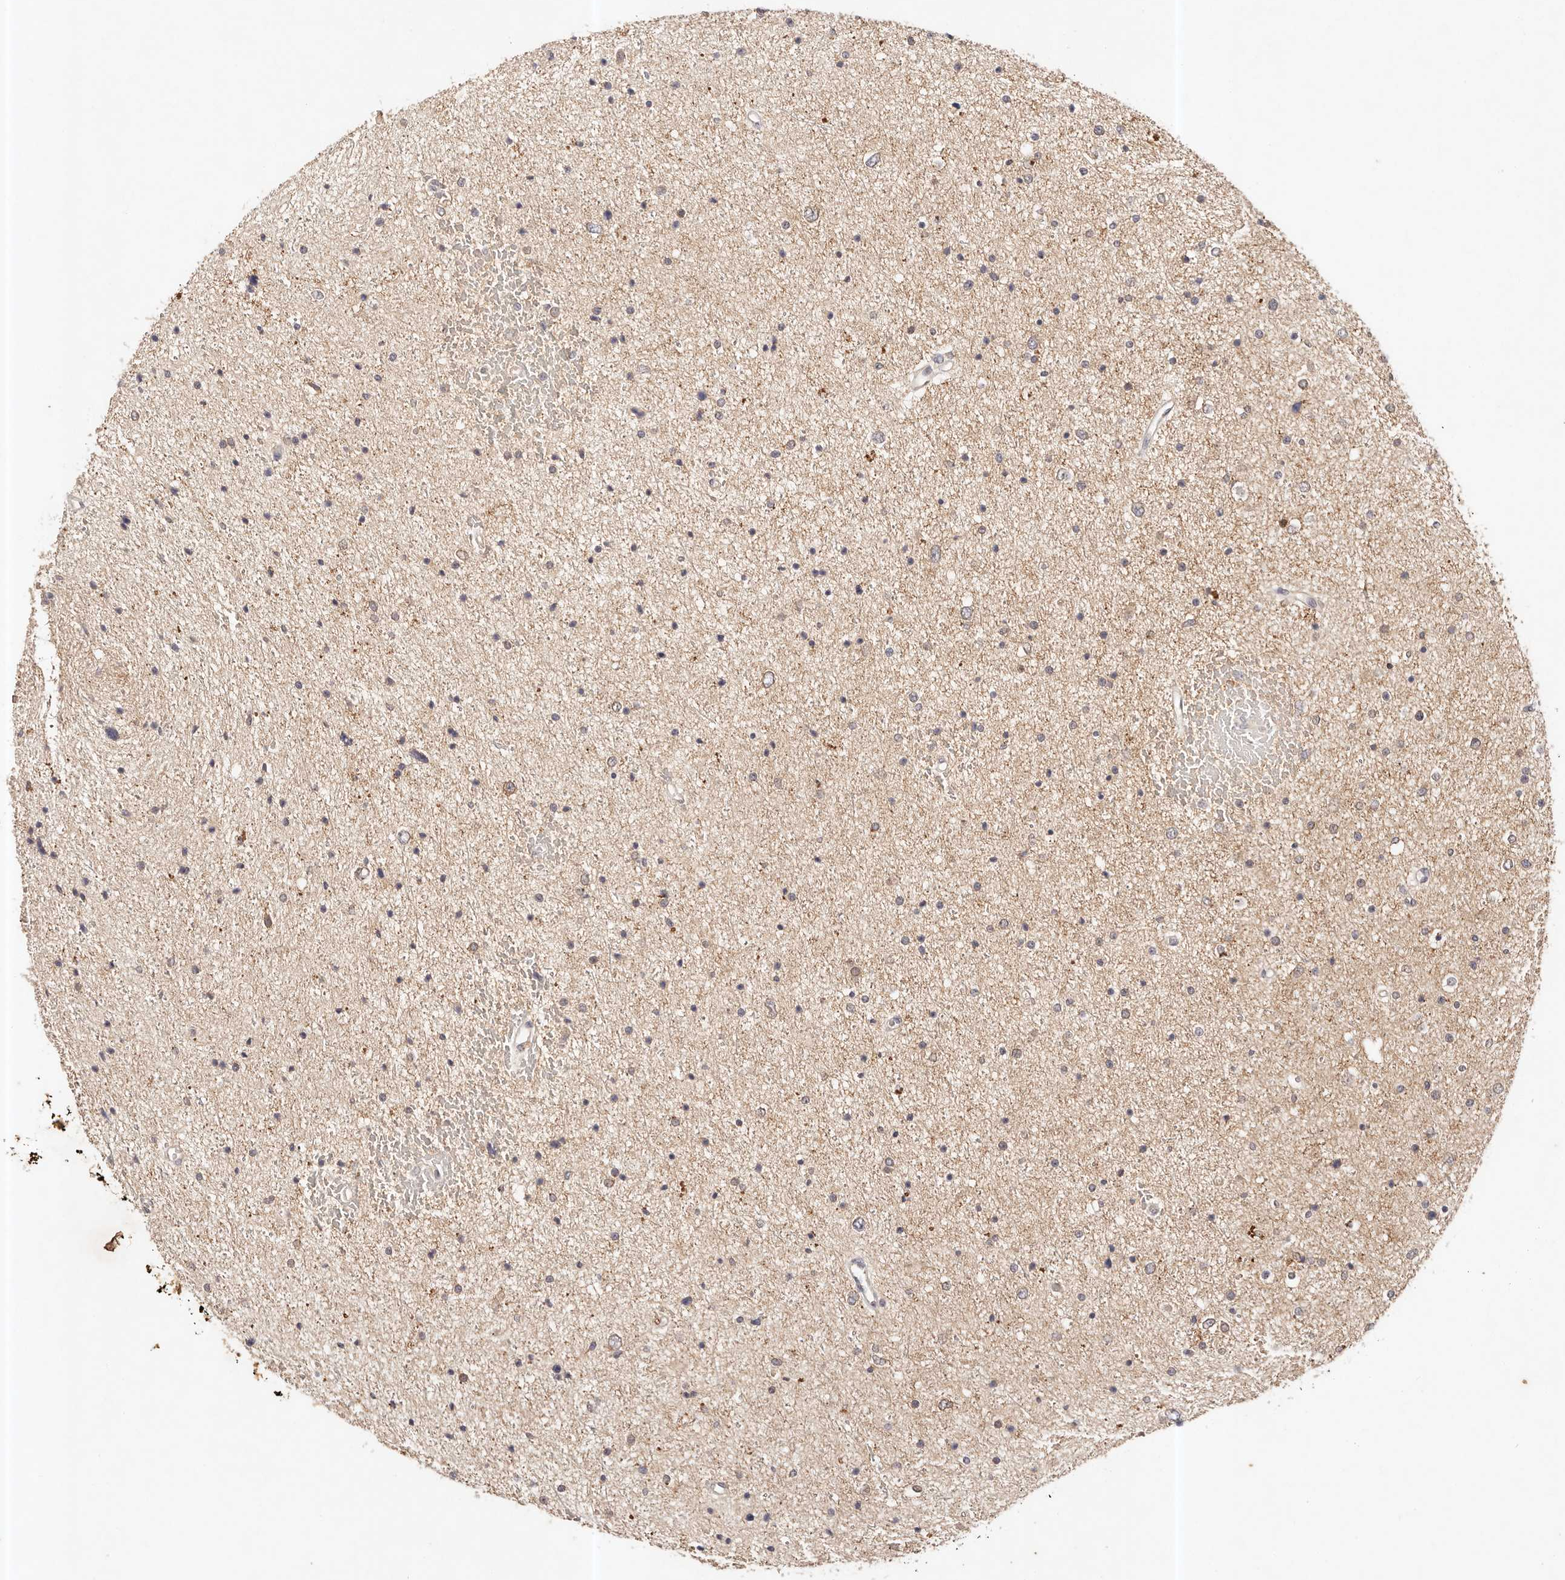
{"staining": {"intensity": "weak", "quantity": "<25%", "location": "cytoplasmic/membranous"}, "tissue": "glioma", "cell_type": "Tumor cells", "image_type": "cancer", "snomed": [{"axis": "morphology", "description": "Glioma, malignant, Low grade"}, {"axis": "topography", "description": "Brain"}], "caption": "This is a histopathology image of IHC staining of glioma, which shows no positivity in tumor cells.", "gene": "CXADR", "patient": {"sex": "female", "age": 37}}